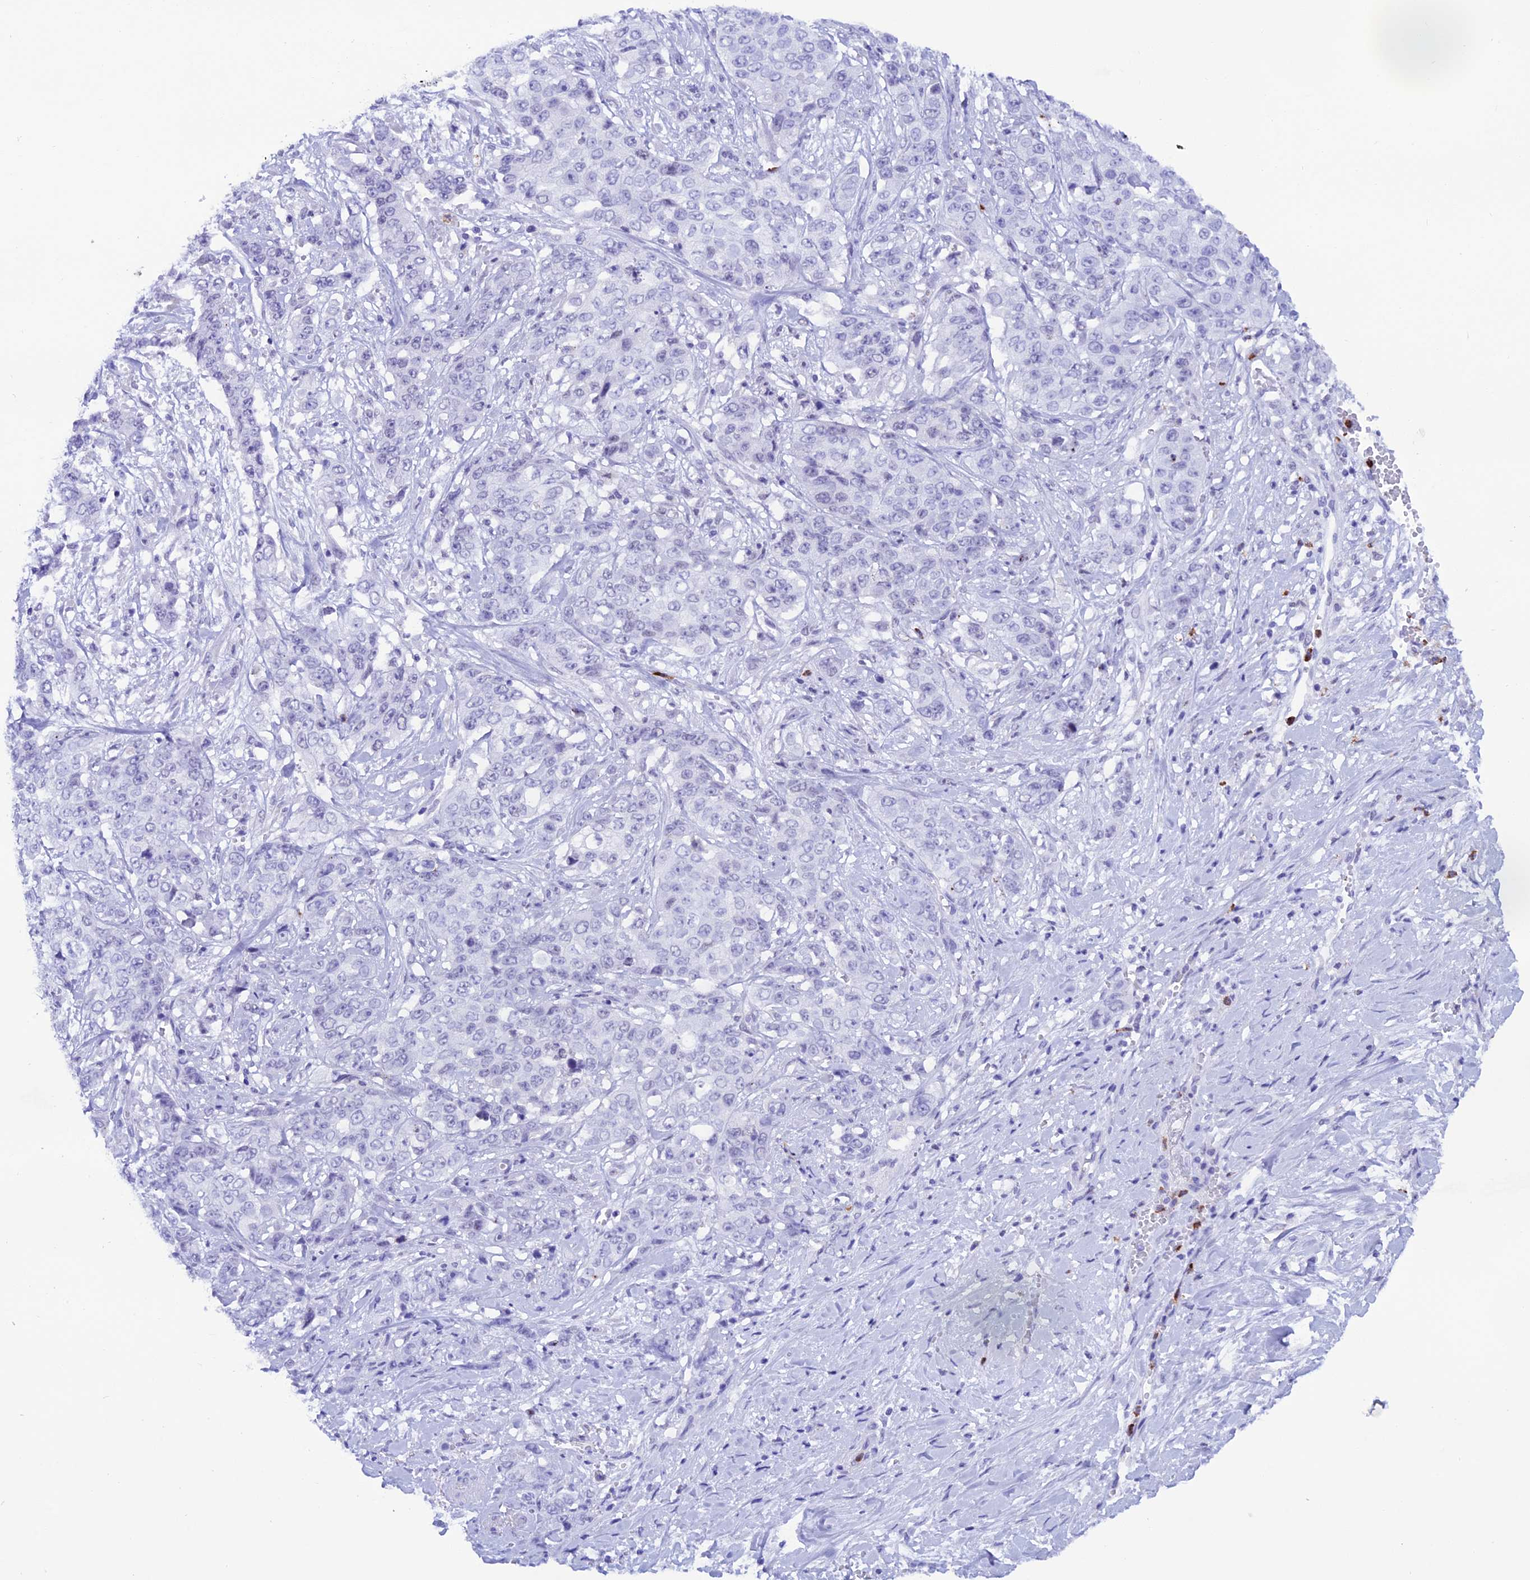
{"staining": {"intensity": "negative", "quantity": "none", "location": "none"}, "tissue": "stomach cancer", "cell_type": "Tumor cells", "image_type": "cancer", "snomed": [{"axis": "morphology", "description": "Adenocarcinoma, NOS"}, {"axis": "topography", "description": "Stomach, upper"}], "caption": "High magnification brightfield microscopy of stomach adenocarcinoma stained with DAB (3,3'-diaminobenzidine) (brown) and counterstained with hematoxylin (blue): tumor cells show no significant staining.", "gene": "MFSD2B", "patient": {"sex": "male", "age": 62}}